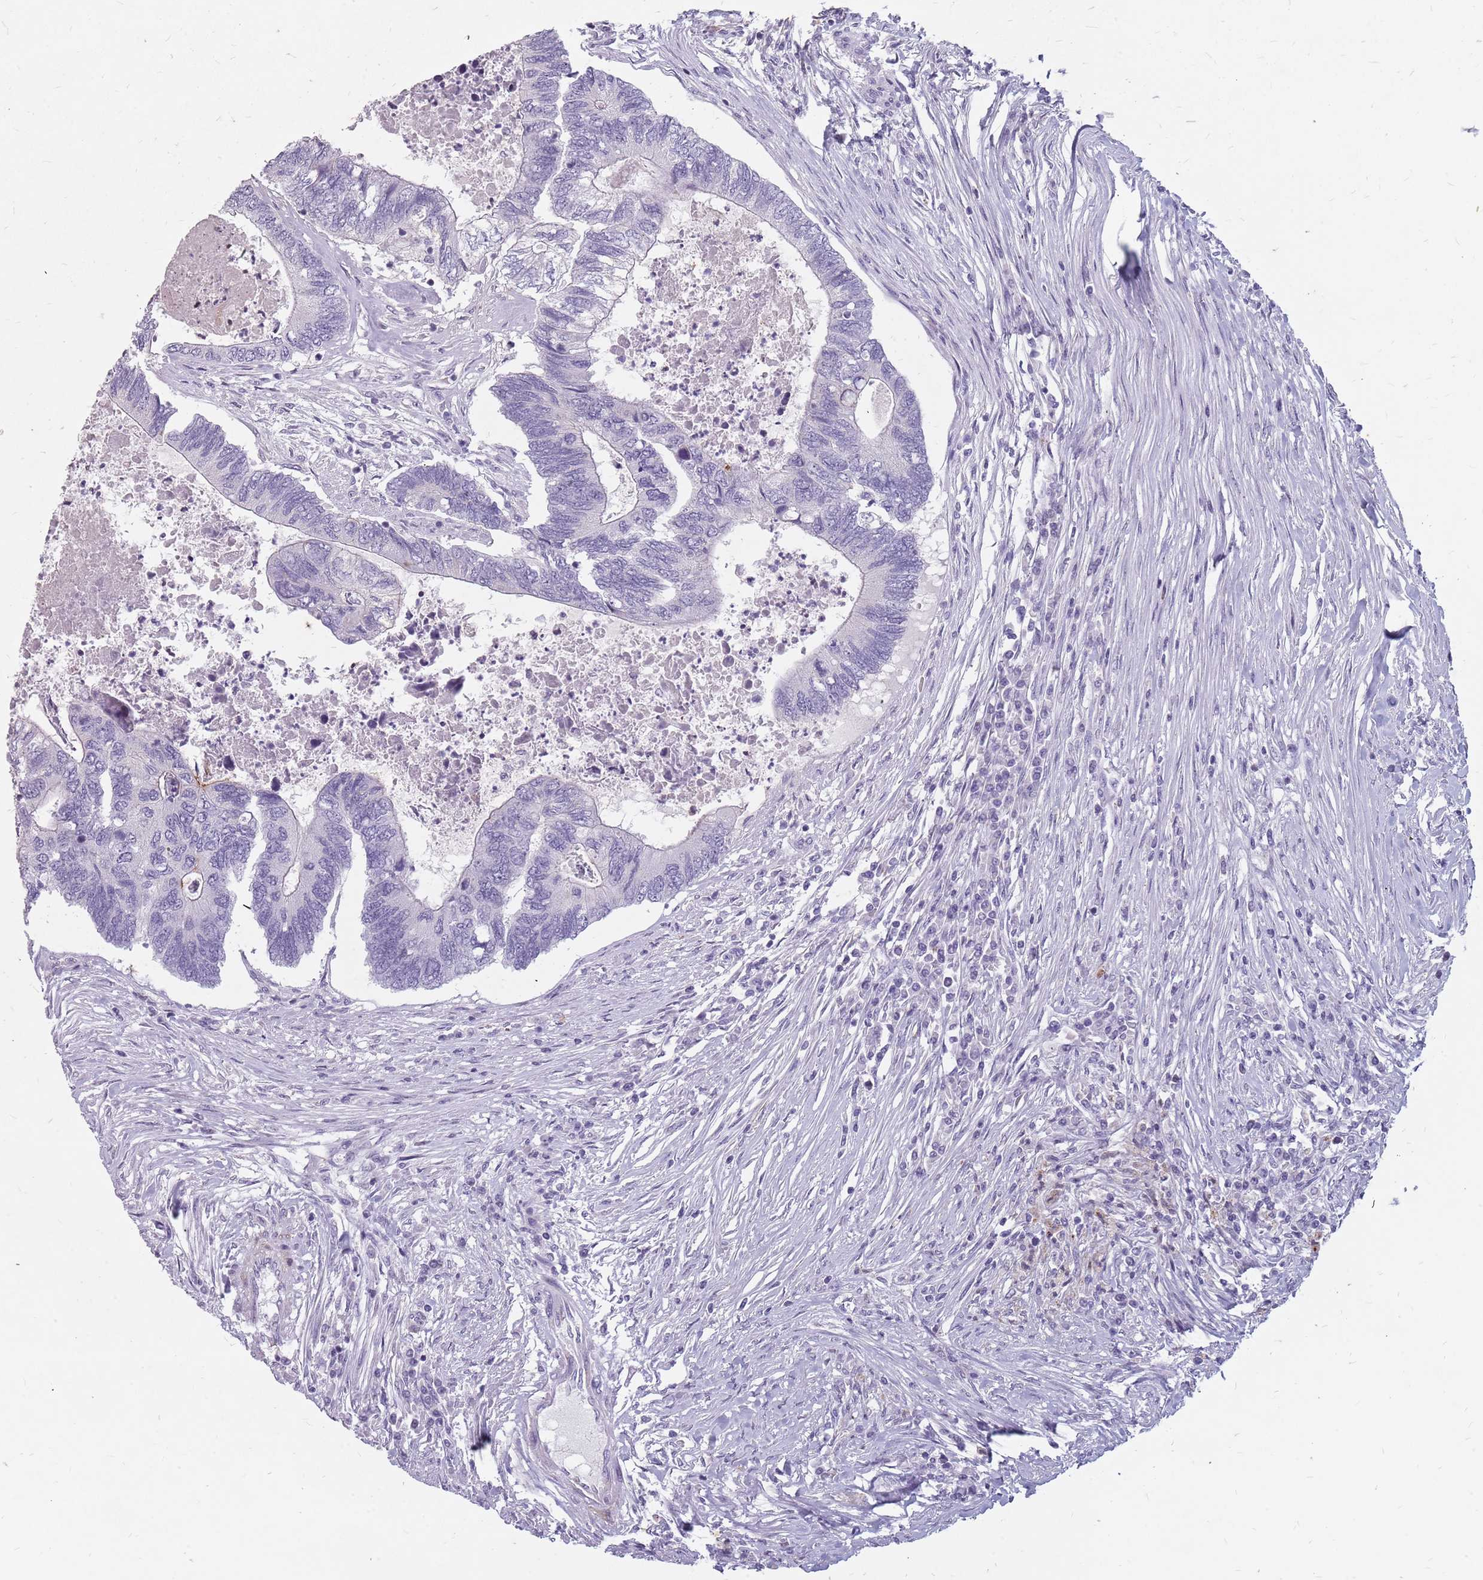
{"staining": {"intensity": "negative", "quantity": "none", "location": "none"}, "tissue": "colorectal cancer", "cell_type": "Tumor cells", "image_type": "cancer", "snomed": [{"axis": "morphology", "description": "Adenocarcinoma, NOS"}, {"axis": "topography", "description": "Colon"}], "caption": "Tumor cells show no significant protein positivity in adenocarcinoma (colorectal). (DAB (3,3'-diaminobenzidine) immunohistochemistry (IHC), high magnification).", "gene": "NEK6", "patient": {"sex": "female", "age": 67}}